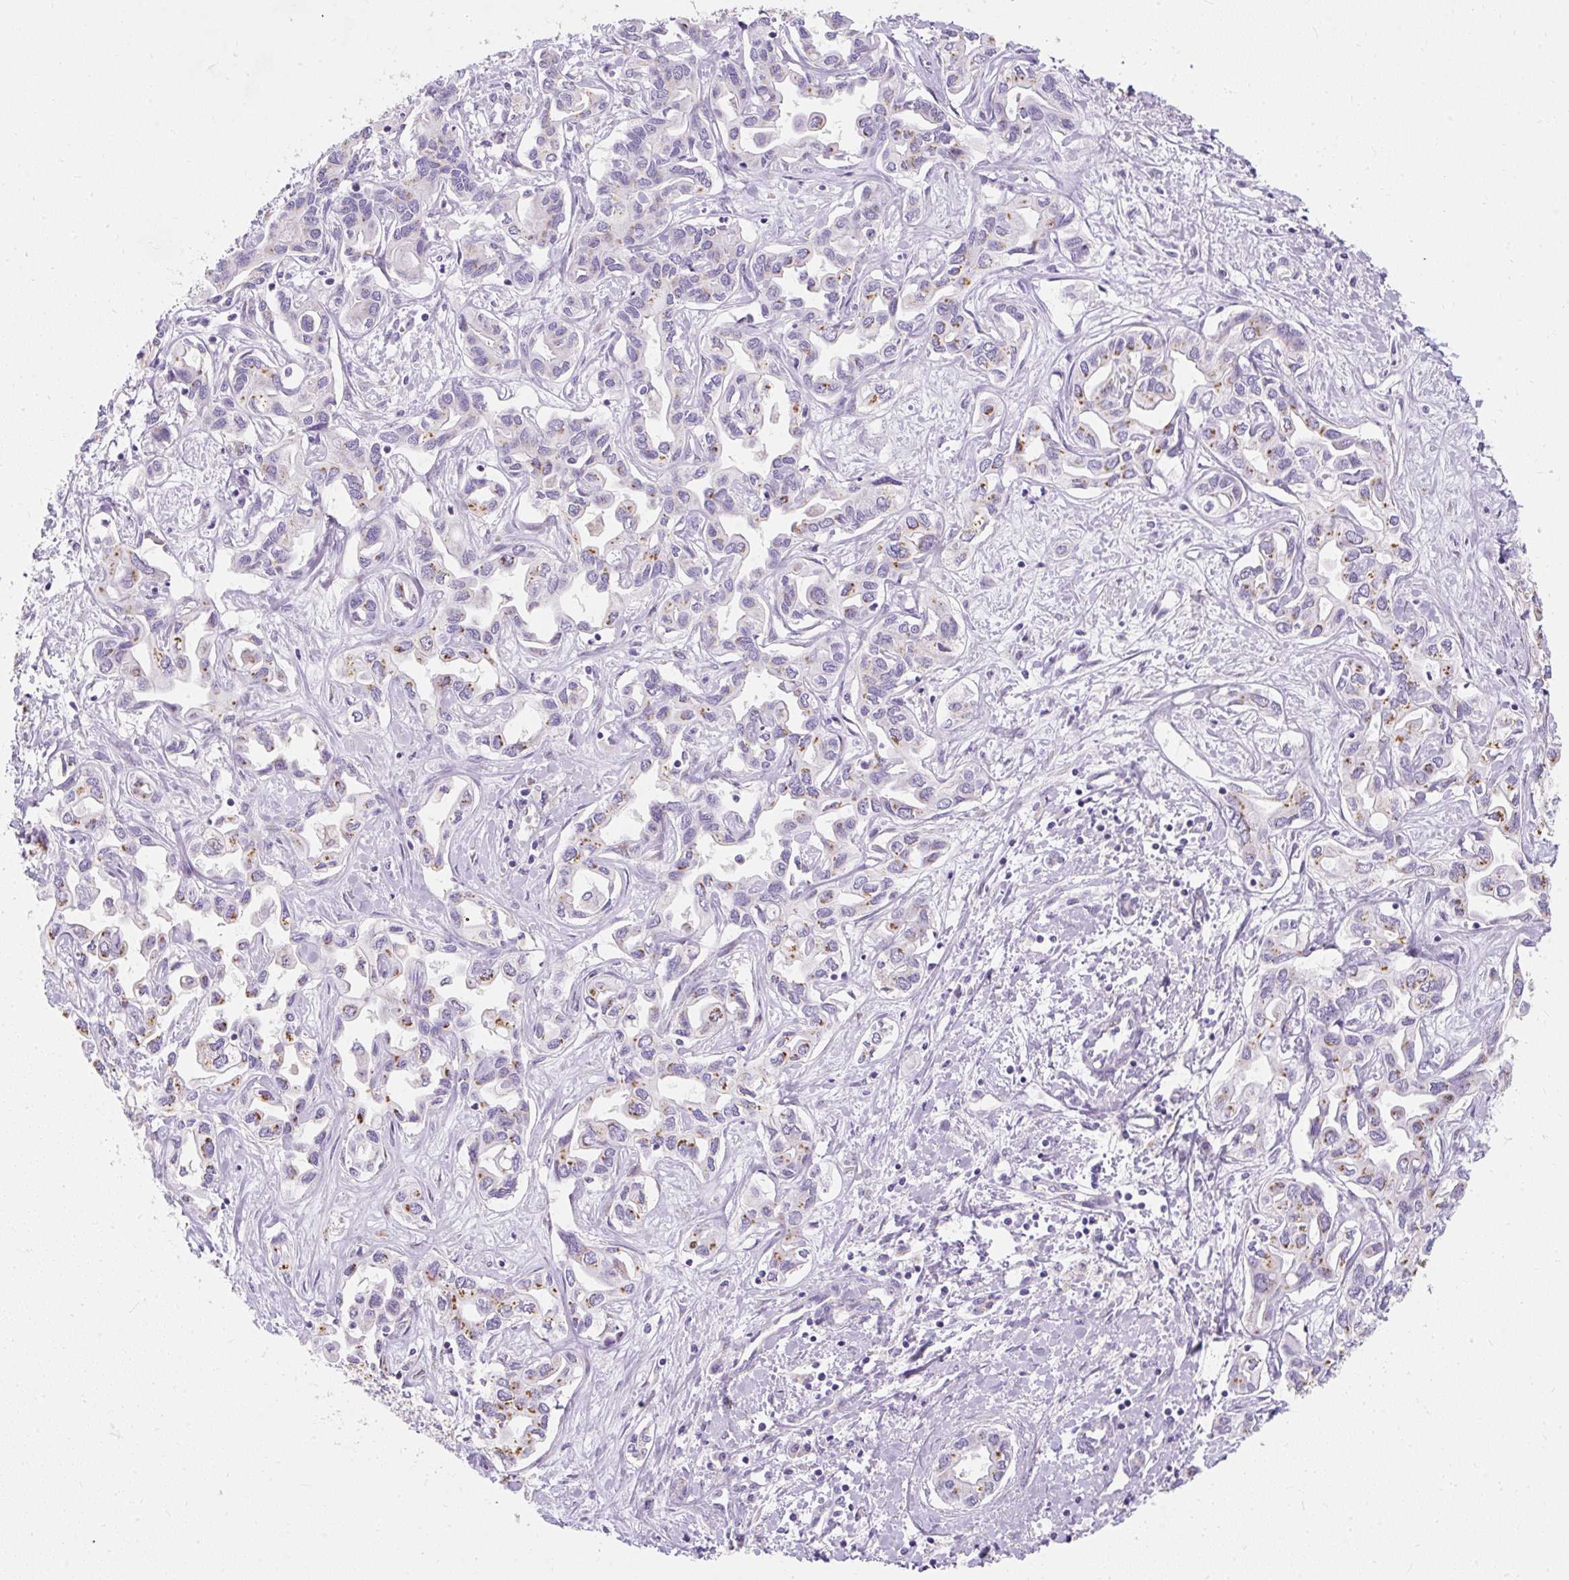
{"staining": {"intensity": "moderate", "quantity": "25%-75%", "location": "cytoplasmic/membranous"}, "tissue": "liver cancer", "cell_type": "Tumor cells", "image_type": "cancer", "snomed": [{"axis": "morphology", "description": "Cholangiocarcinoma"}, {"axis": "topography", "description": "Liver"}], "caption": "The photomicrograph demonstrates immunohistochemical staining of liver cancer. There is moderate cytoplasmic/membranous expression is identified in about 25%-75% of tumor cells. The protein of interest is shown in brown color, while the nuclei are stained blue.", "gene": "DTX4", "patient": {"sex": "female", "age": 64}}